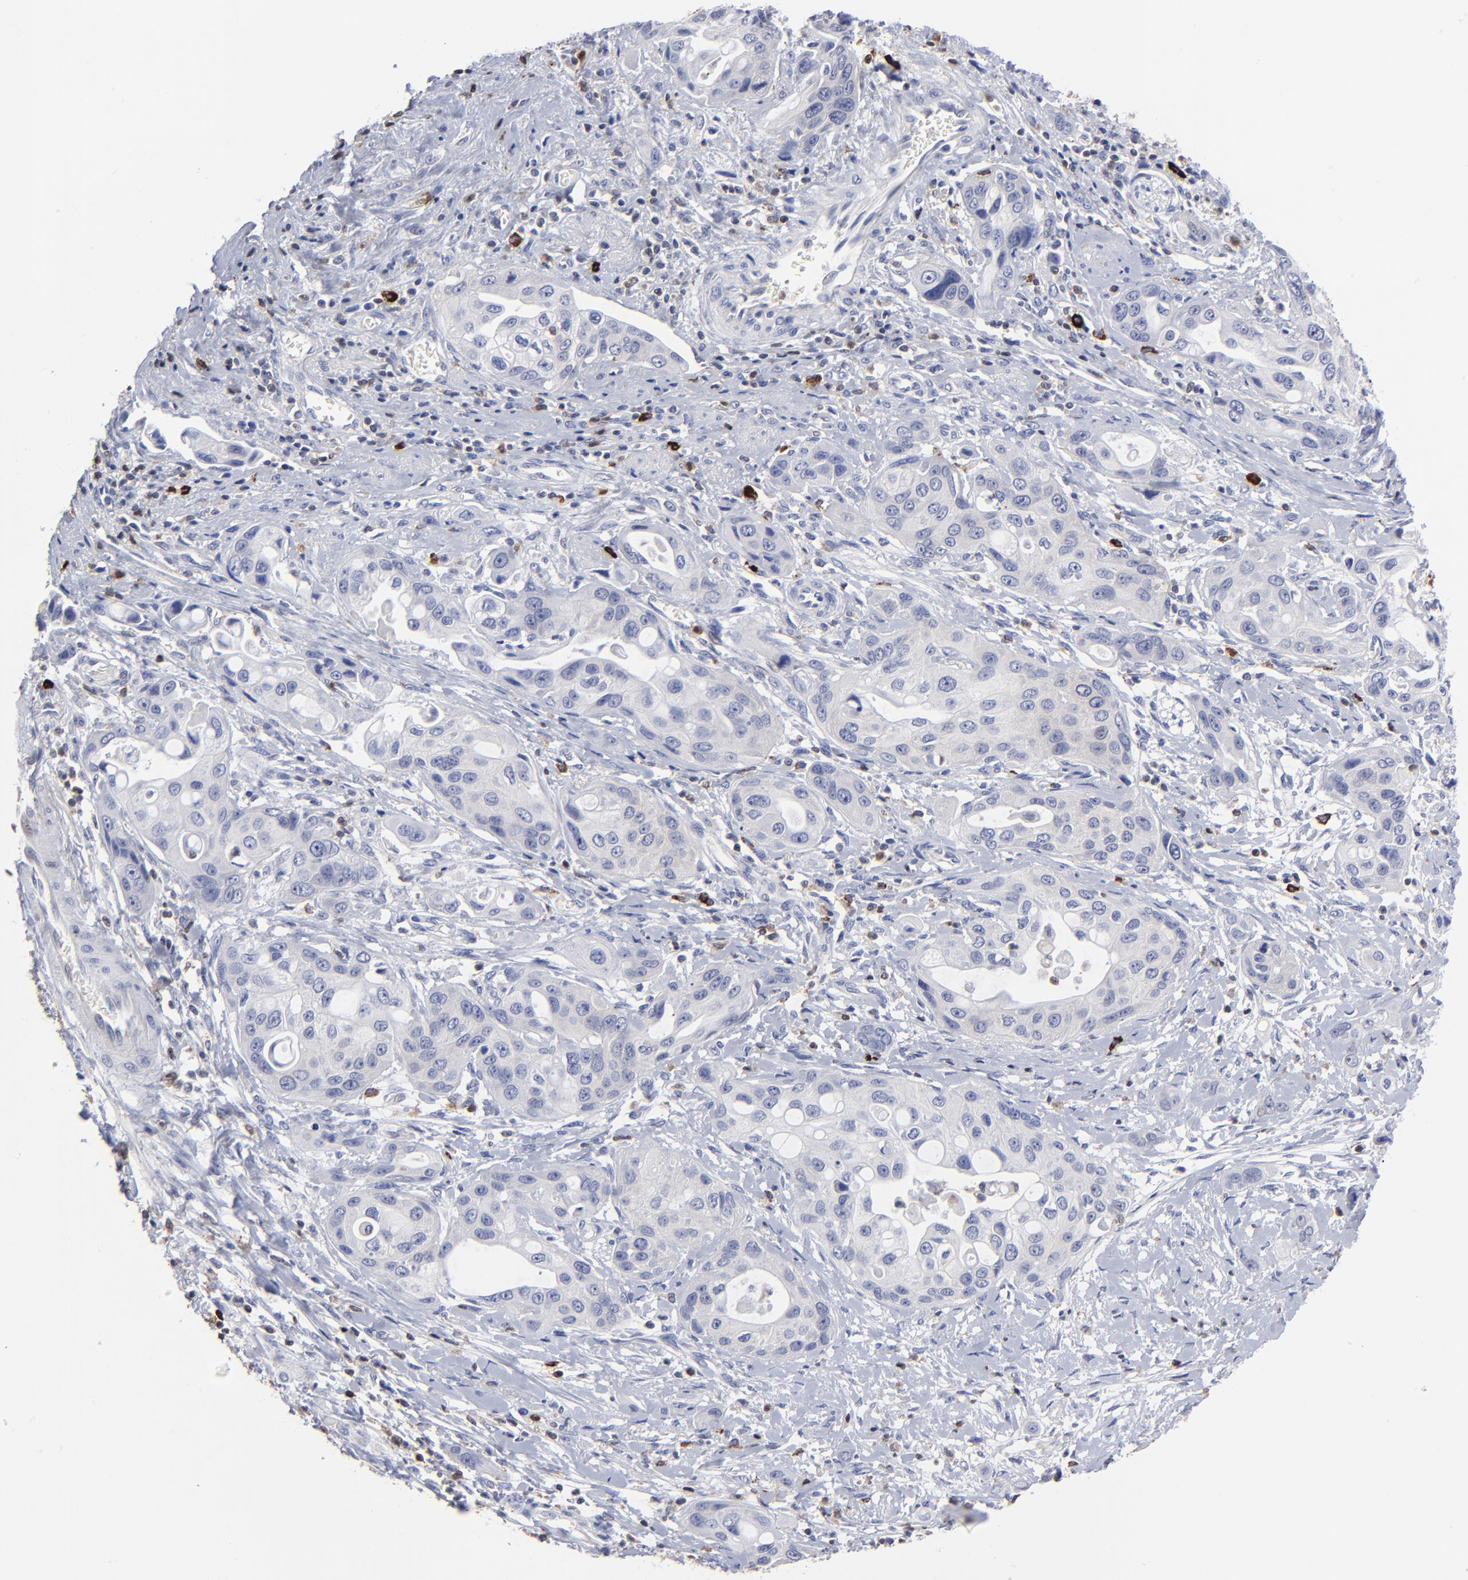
{"staining": {"intensity": "negative", "quantity": "none", "location": "none"}, "tissue": "pancreatic cancer", "cell_type": "Tumor cells", "image_type": "cancer", "snomed": [{"axis": "morphology", "description": "Adenocarcinoma, NOS"}, {"axis": "topography", "description": "Pancreas"}], "caption": "Tumor cells show no significant expression in pancreatic adenocarcinoma.", "gene": "TBXT", "patient": {"sex": "female", "age": 60}}